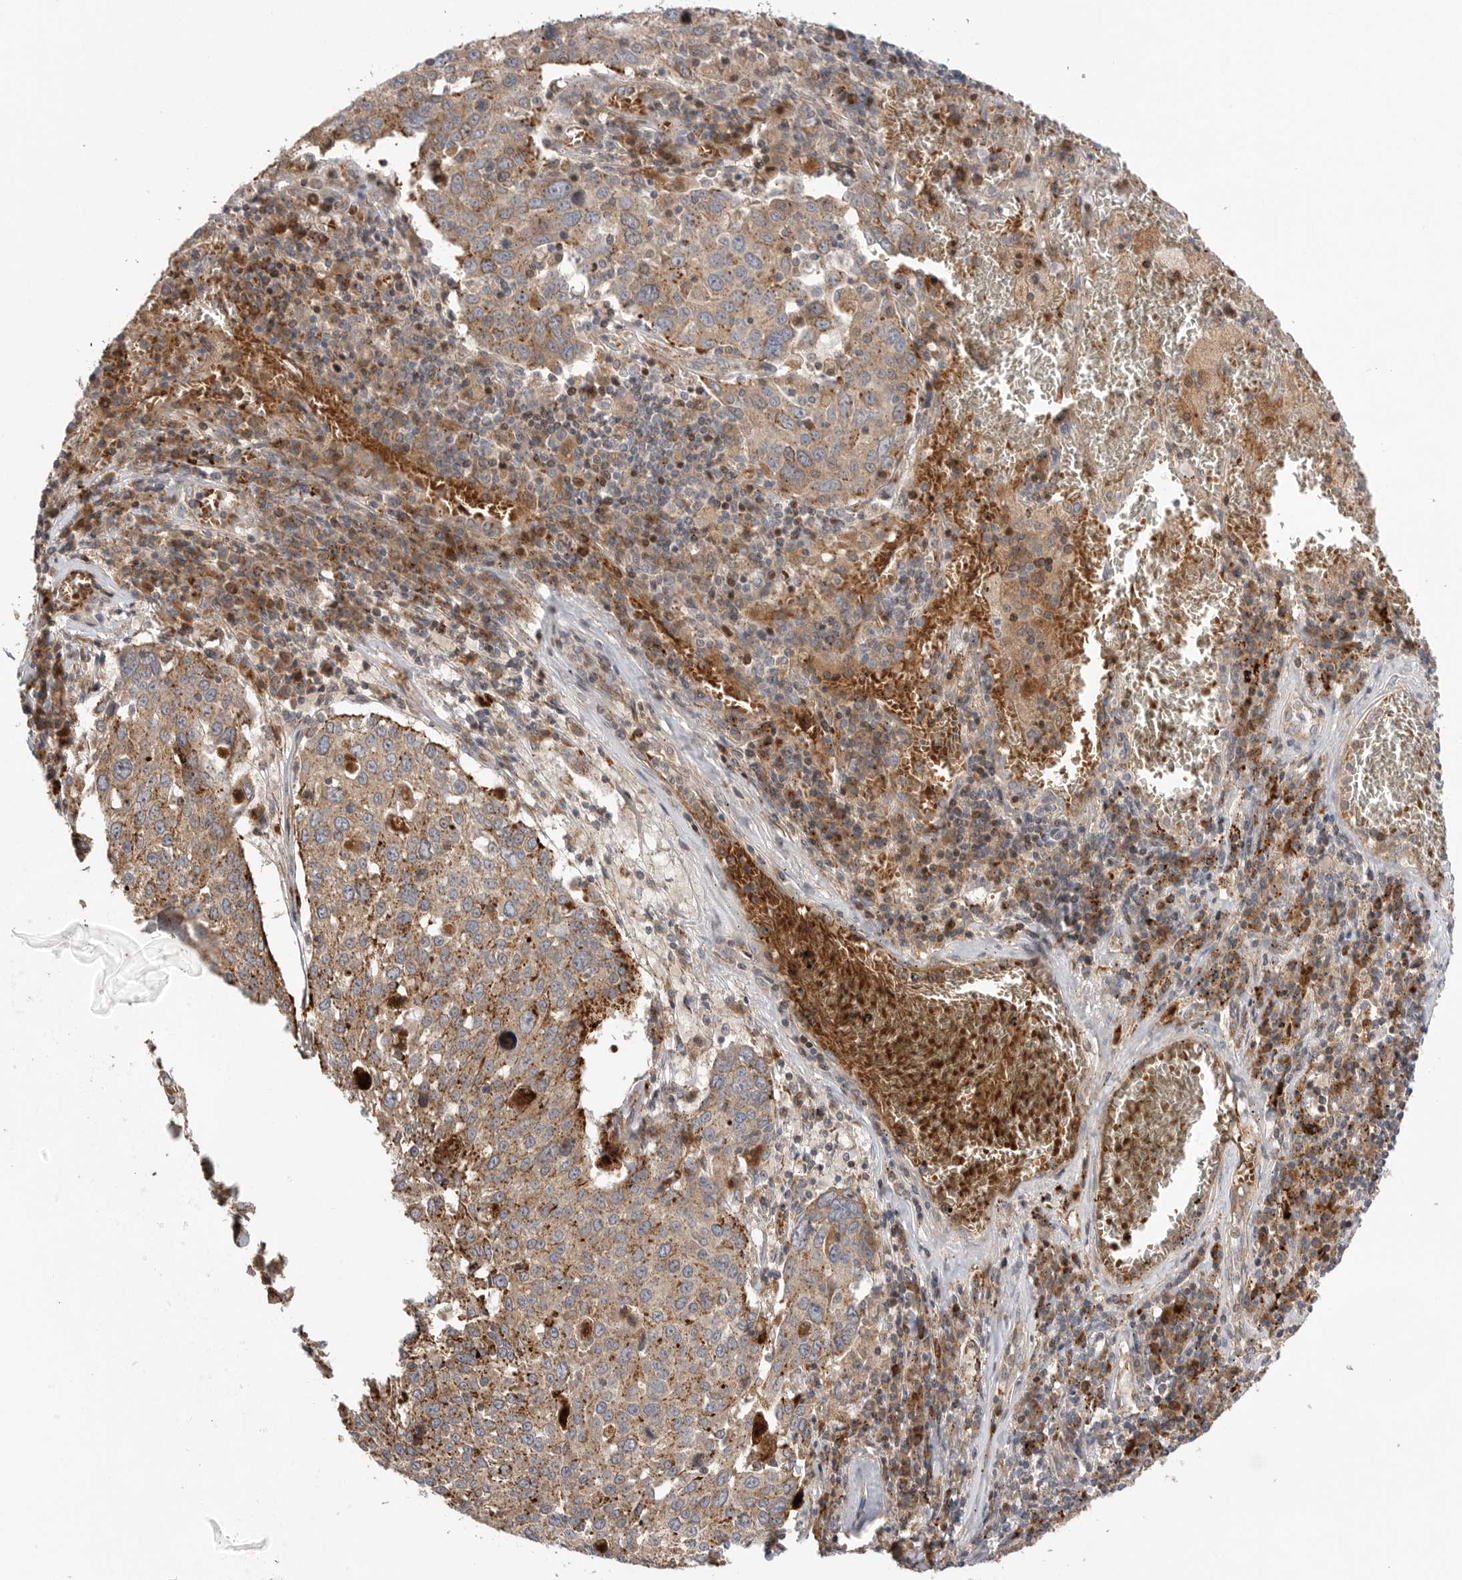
{"staining": {"intensity": "moderate", "quantity": ">75%", "location": "cytoplasmic/membranous"}, "tissue": "lung cancer", "cell_type": "Tumor cells", "image_type": "cancer", "snomed": [{"axis": "morphology", "description": "Squamous cell carcinoma, NOS"}, {"axis": "topography", "description": "Lung"}], "caption": "A photomicrograph of human lung cancer (squamous cell carcinoma) stained for a protein shows moderate cytoplasmic/membranous brown staining in tumor cells.", "gene": "GALNS", "patient": {"sex": "male", "age": 65}}